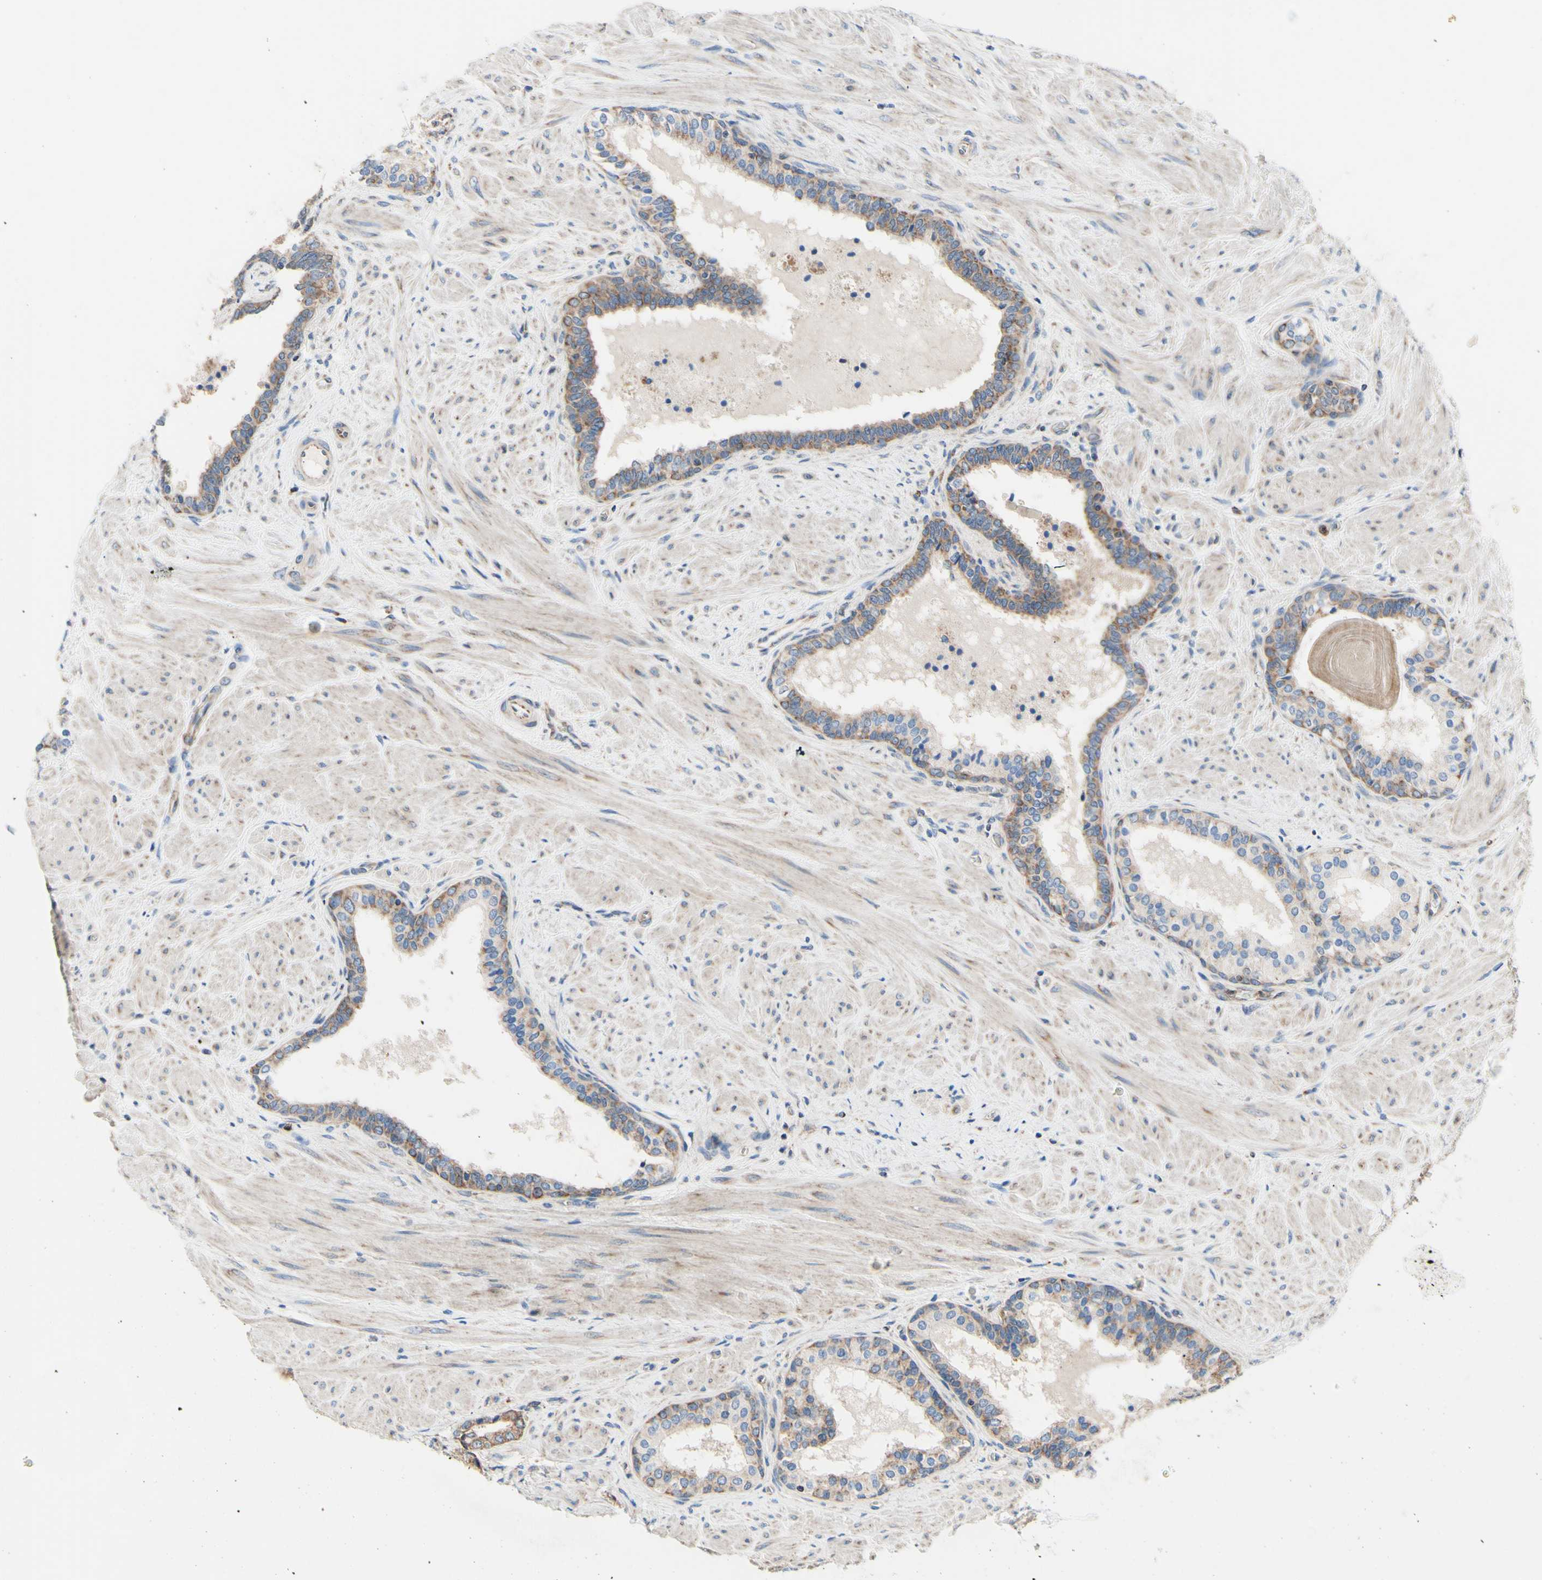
{"staining": {"intensity": "moderate", "quantity": ">75%", "location": "cytoplasmic/membranous"}, "tissue": "prostate cancer", "cell_type": "Tumor cells", "image_type": "cancer", "snomed": [{"axis": "morphology", "description": "Adenocarcinoma, Low grade"}, {"axis": "topography", "description": "Prostate"}], "caption": "The immunohistochemical stain highlights moderate cytoplasmic/membranous staining in tumor cells of prostate adenocarcinoma (low-grade) tissue.", "gene": "FMR1", "patient": {"sex": "male", "age": 60}}